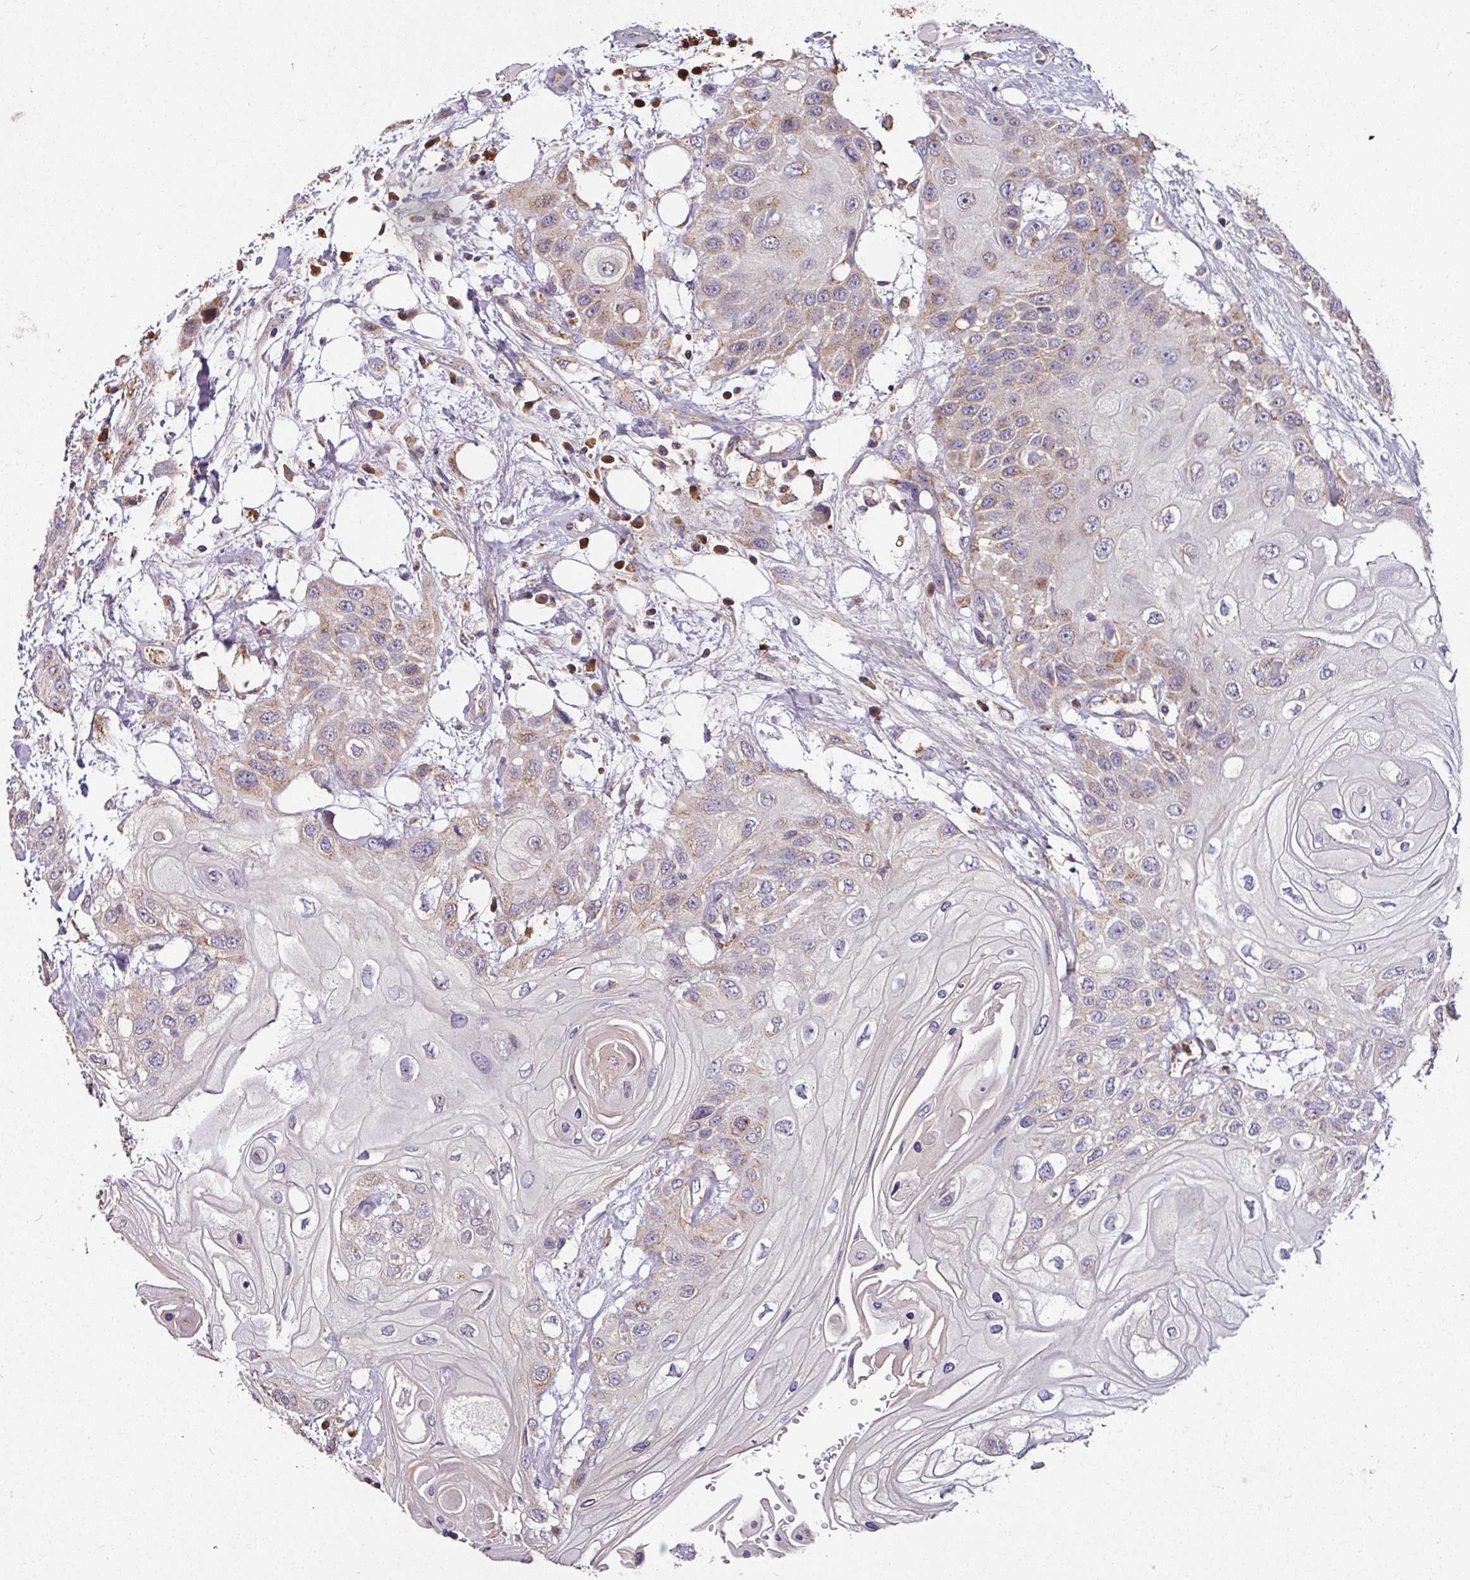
{"staining": {"intensity": "weak", "quantity": "25%-75%", "location": "cytoplasmic/membranous"}, "tissue": "head and neck cancer", "cell_type": "Tumor cells", "image_type": "cancer", "snomed": [{"axis": "morphology", "description": "Squamous cell carcinoma, NOS"}, {"axis": "topography", "description": "Head-Neck"}], "caption": "Immunohistochemical staining of head and neck squamous cell carcinoma displays low levels of weak cytoplasmic/membranous expression in about 25%-75% of tumor cells.", "gene": "CPD", "patient": {"sex": "female", "age": 43}}